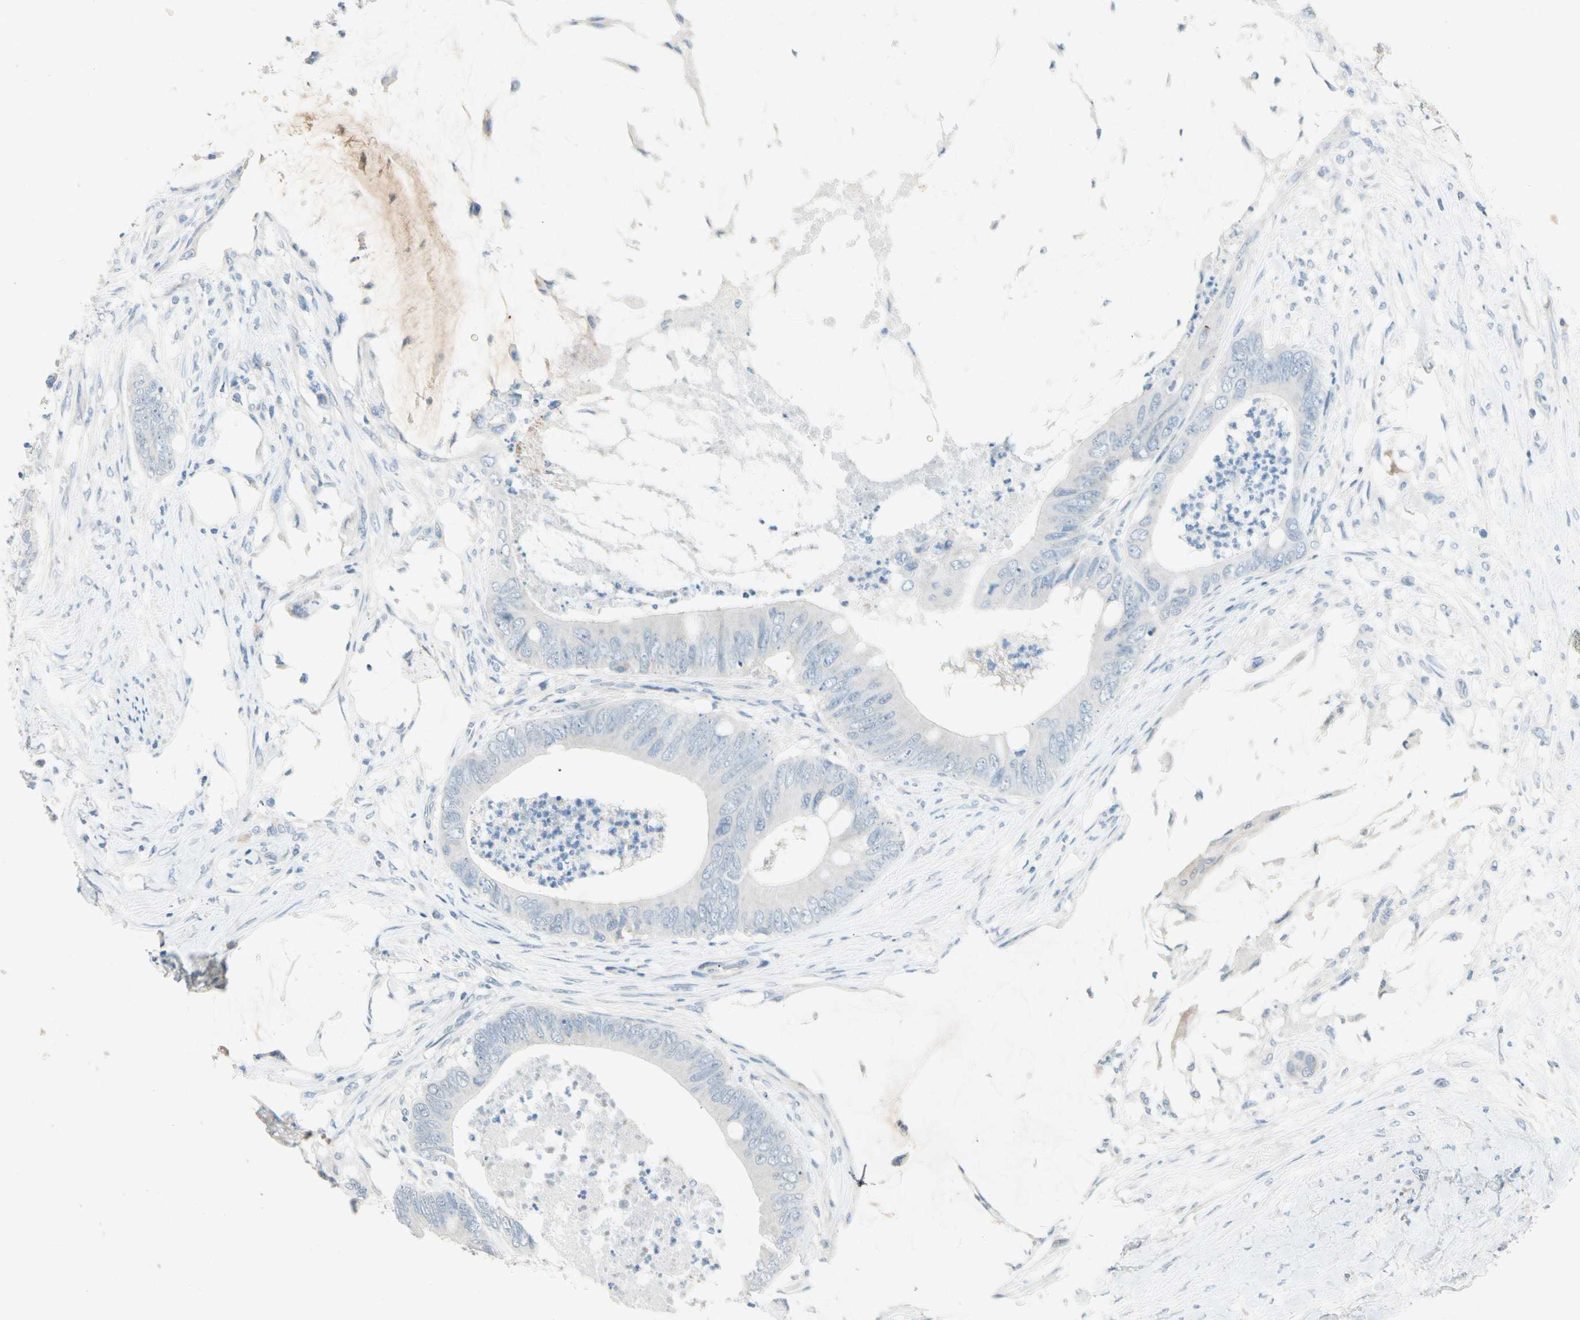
{"staining": {"intensity": "negative", "quantity": "none", "location": "none"}, "tissue": "colorectal cancer", "cell_type": "Tumor cells", "image_type": "cancer", "snomed": [{"axis": "morphology", "description": "Adenocarcinoma, NOS"}, {"axis": "topography", "description": "Rectum"}], "caption": "DAB (3,3'-diaminobenzidine) immunohistochemical staining of human adenocarcinoma (colorectal) demonstrates no significant staining in tumor cells.", "gene": "SERPIND1", "patient": {"sex": "female", "age": 77}}